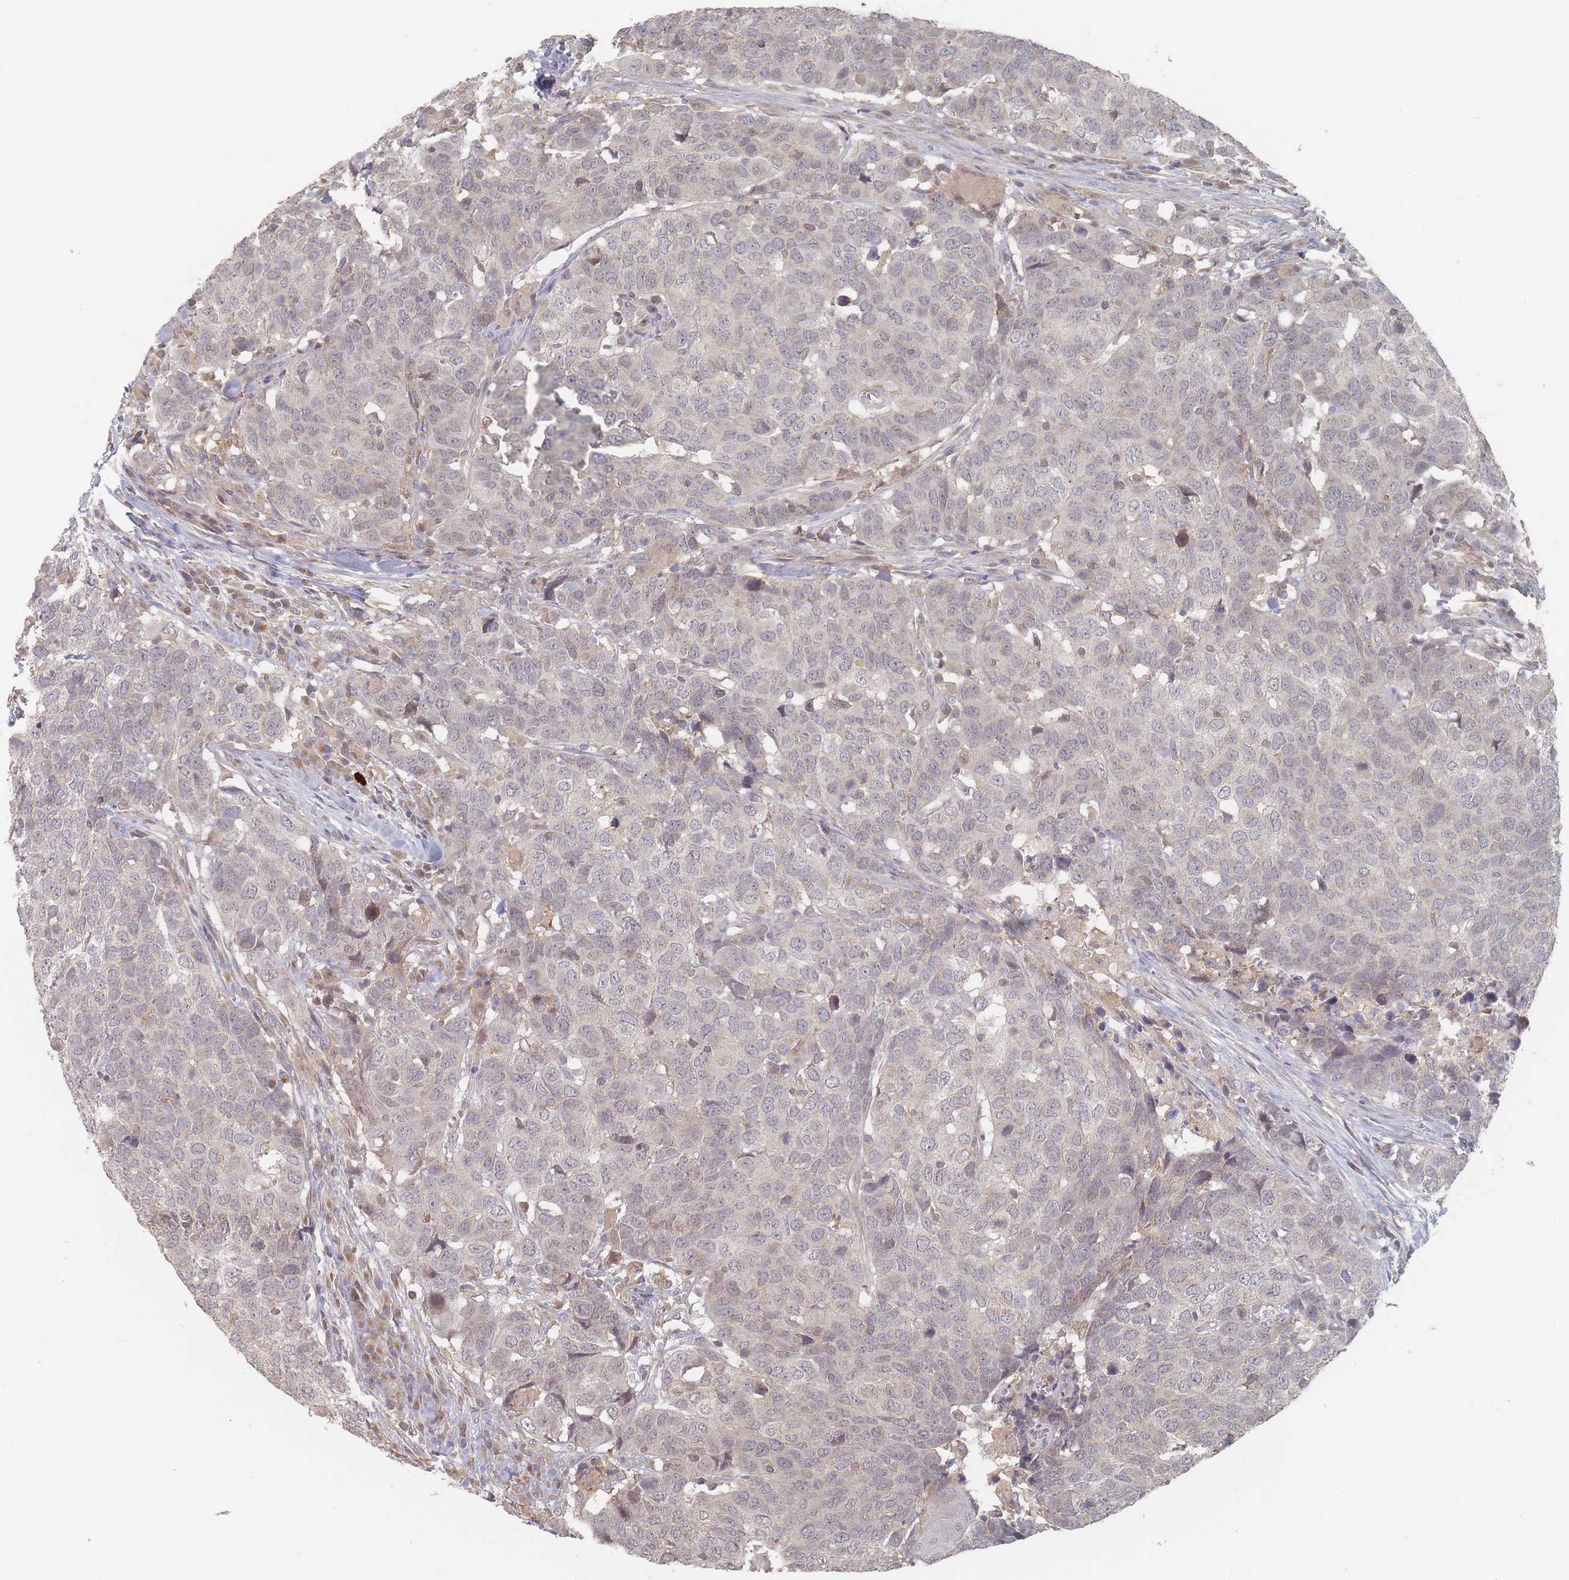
{"staining": {"intensity": "negative", "quantity": "none", "location": "none"}, "tissue": "head and neck cancer", "cell_type": "Tumor cells", "image_type": "cancer", "snomed": [{"axis": "morphology", "description": "Normal tissue, NOS"}, {"axis": "morphology", "description": "Squamous cell carcinoma, NOS"}, {"axis": "topography", "description": "Skeletal muscle"}, {"axis": "topography", "description": "Vascular tissue"}, {"axis": "topography", "description": "Peripheral nerve tissue"}, {"axis": "topography", "description": "Head-Neck"}], "caption": "Human squamous cell carcinoma (head and neck) stained for a protein using immunohistochemistry reveals no expression in tumor cells.", "gene": "GLE1", "patient": {"sex": "male", "age": 66}}